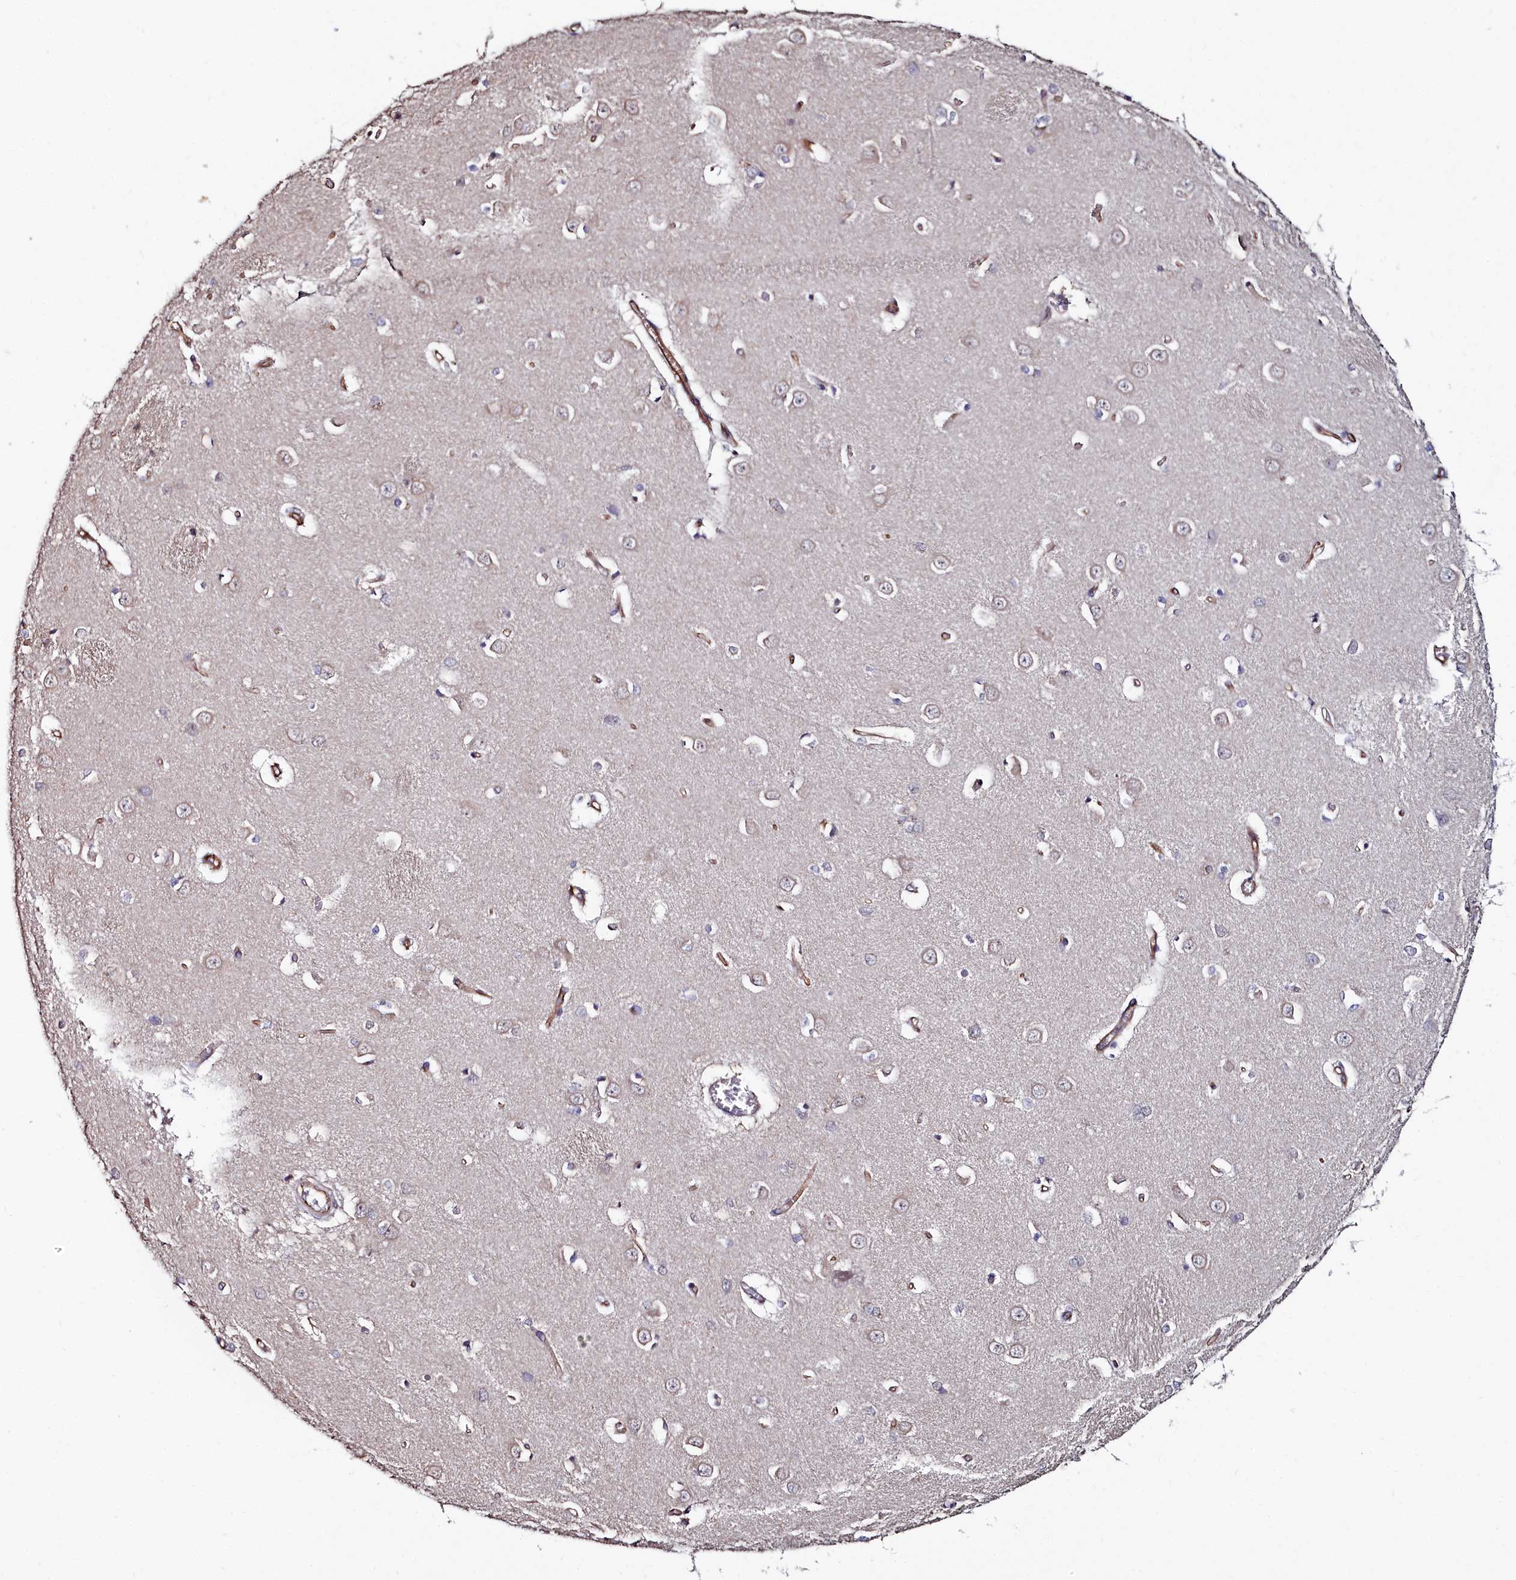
{"staining": {"intensity": "negative", "quantity": "none", "location": "none"}, "tissue": "caudate", "cell_type": "Glial cells", "image_type": "normal", "snomed": [{"axis": "morphology", "description": "Normal tissue, NOS"}, {"axis": "topography", "description": "Lateral ventricle wall"}], "caption": "A high-resolution photomicrograph shows immunohistochemistry (IHC) staining of unremarkable caudate, which demonstrates no significant staining in glial cells.", "gene": "C4orf19", "patient": {"sex": "male", "age": 37}}